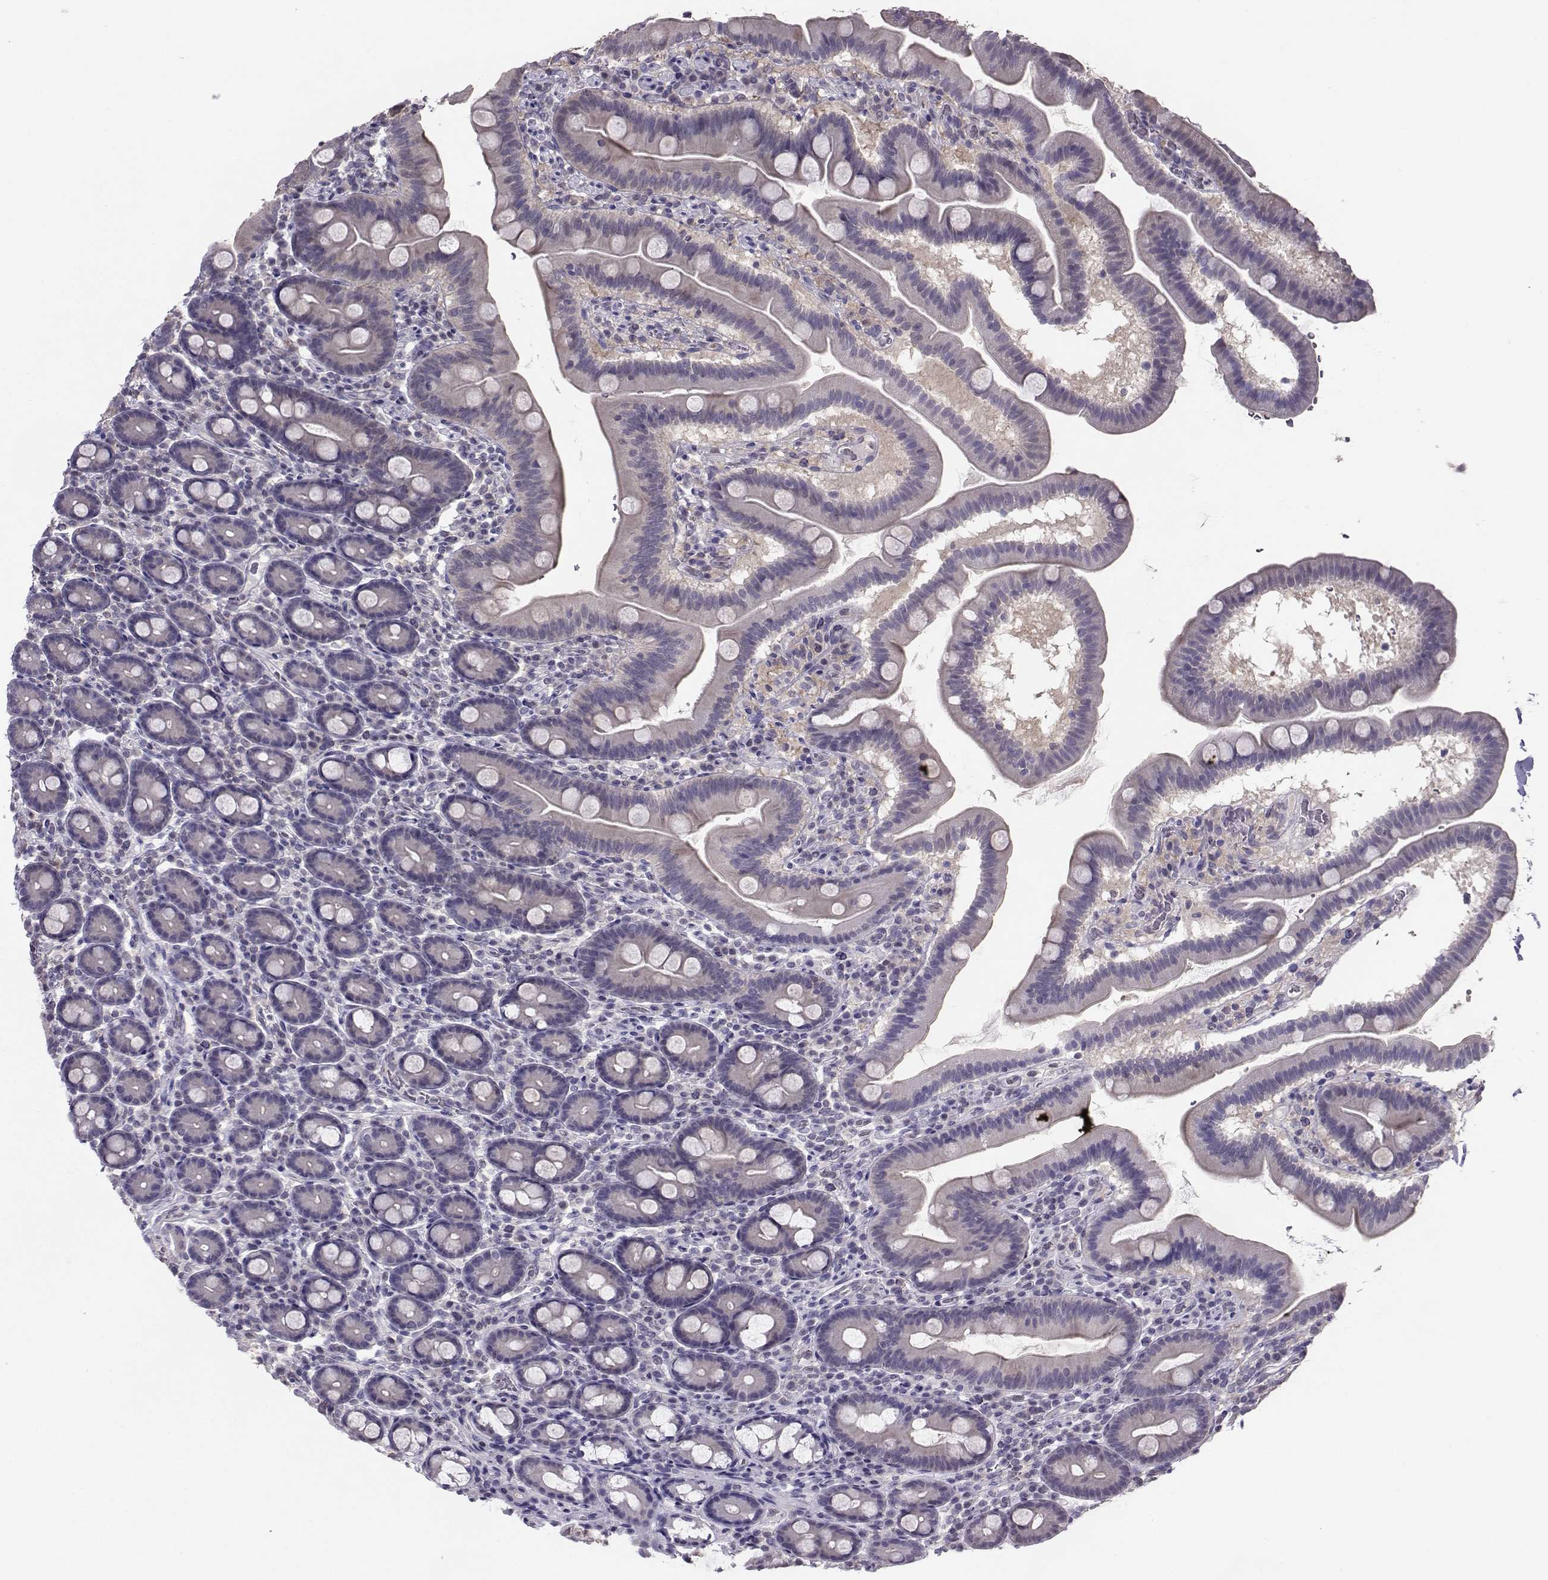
{"staining": {"intensity": "negative", "quantity": "none", "location": "none"}, "tissue": "duodenum", "cell_type": "Glandular cells", "image_type": "normal", "snomed": [{"axis": "morphology", "description": "Normal tissue, NOS"}, {"axis": "topography", "description": "Duodenum"}], "caption": "Immunohistochemistry (IHC) histopathology image of normal duodenum stained for a protein (brown), which exhibits no expression in glandular cells.", "gene": "PGK1", "patient": {"sex": "male", "age": 59}}